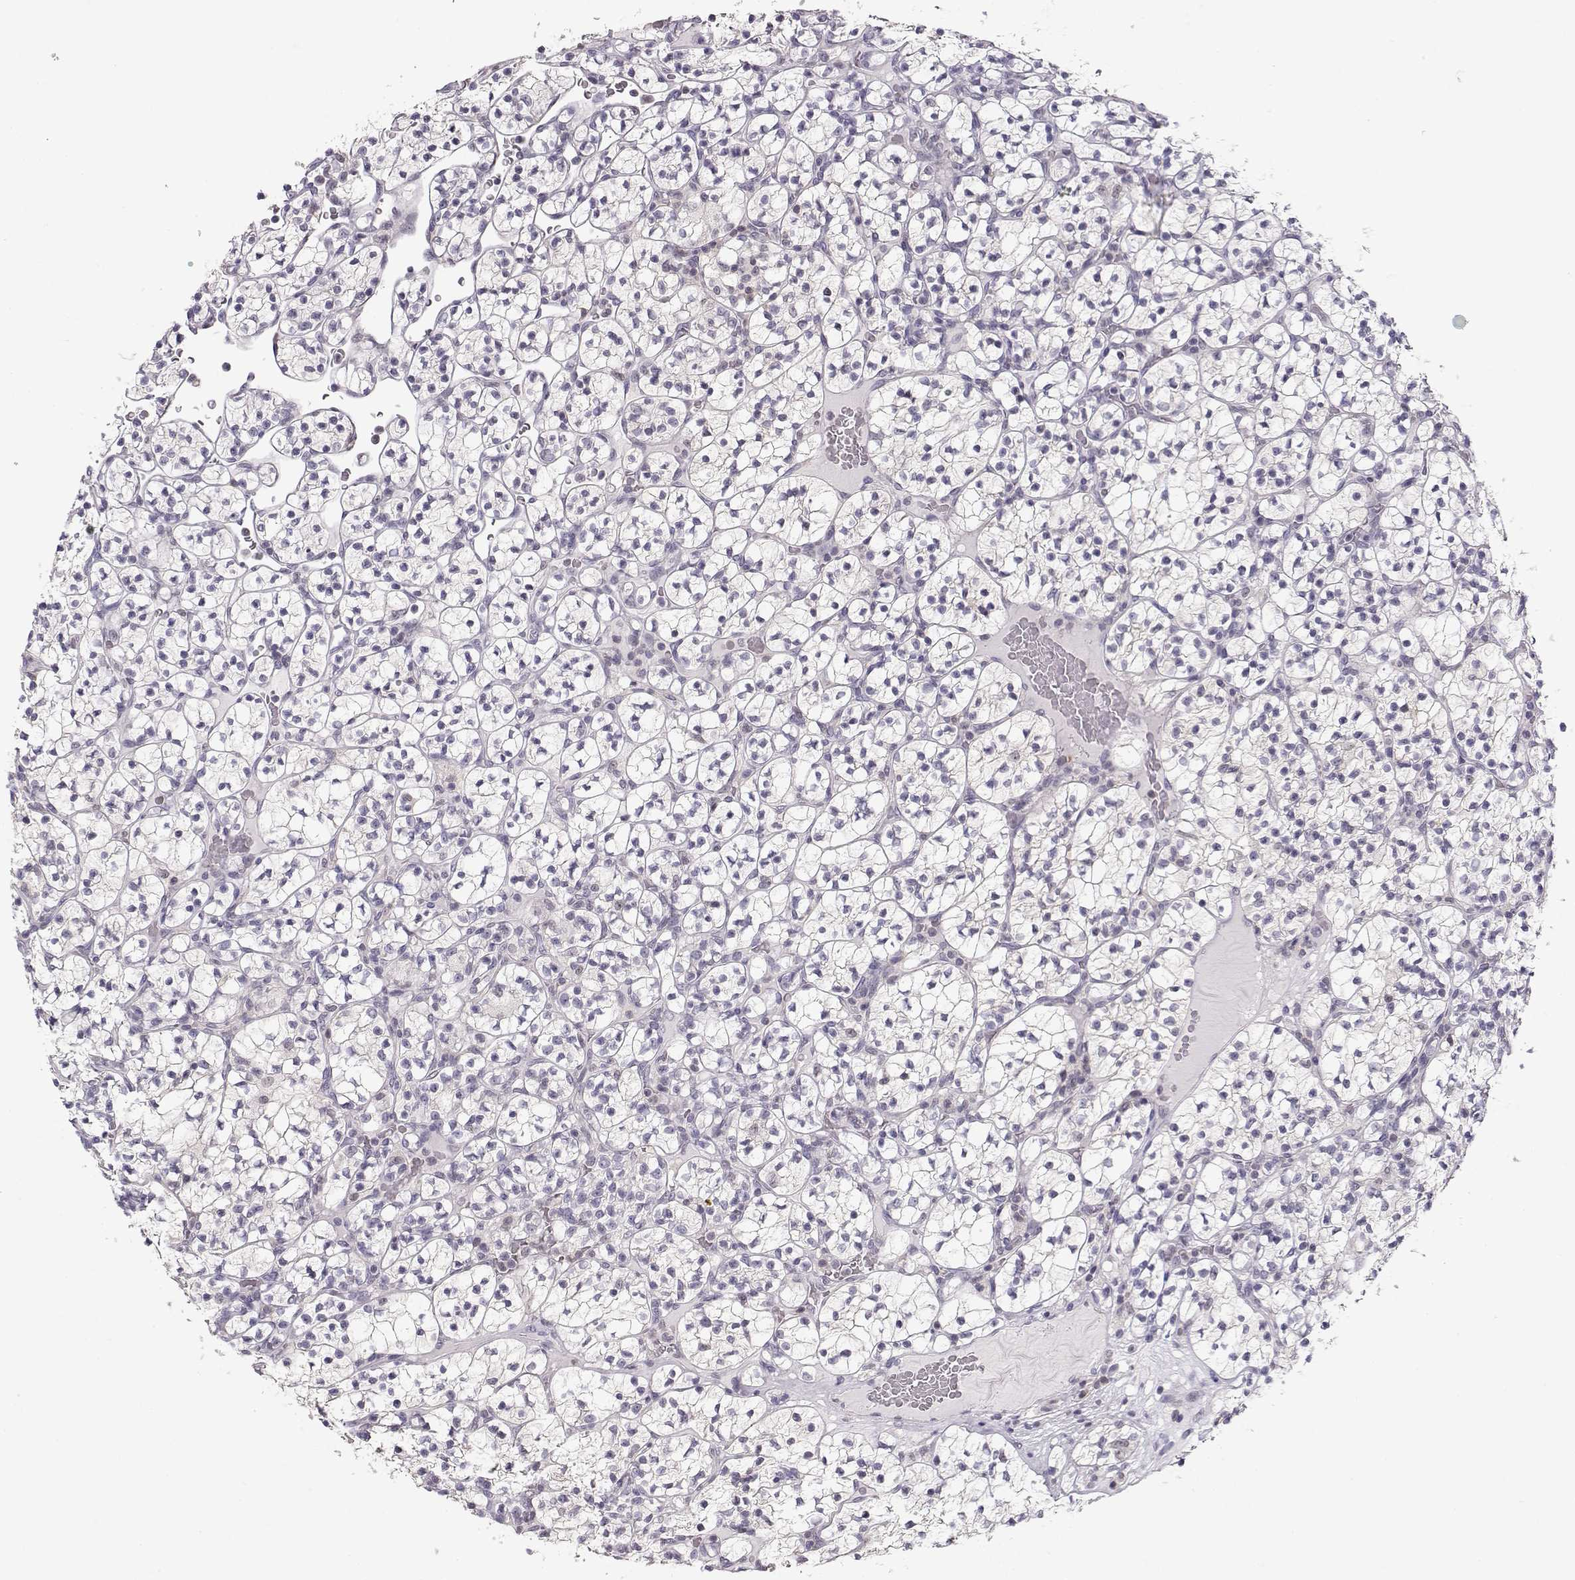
{"staining": {"intensity": "negative", "quantity": "none", "location": "none"}, "tissue": "renal cancer", "cell_type": "Tumor cells", "image_type": "cancer", "snomed": [{"axis": "morphology", "description": "Adenocarcinoma, NOS"}, {"axis": "topography", "description": "Kidney"}], "caption": "There is no significant staining in tumor cells of adenocarcinoma (renal).", "gene": "TEPP", "patient": {"sex": "female", "age": 89}}